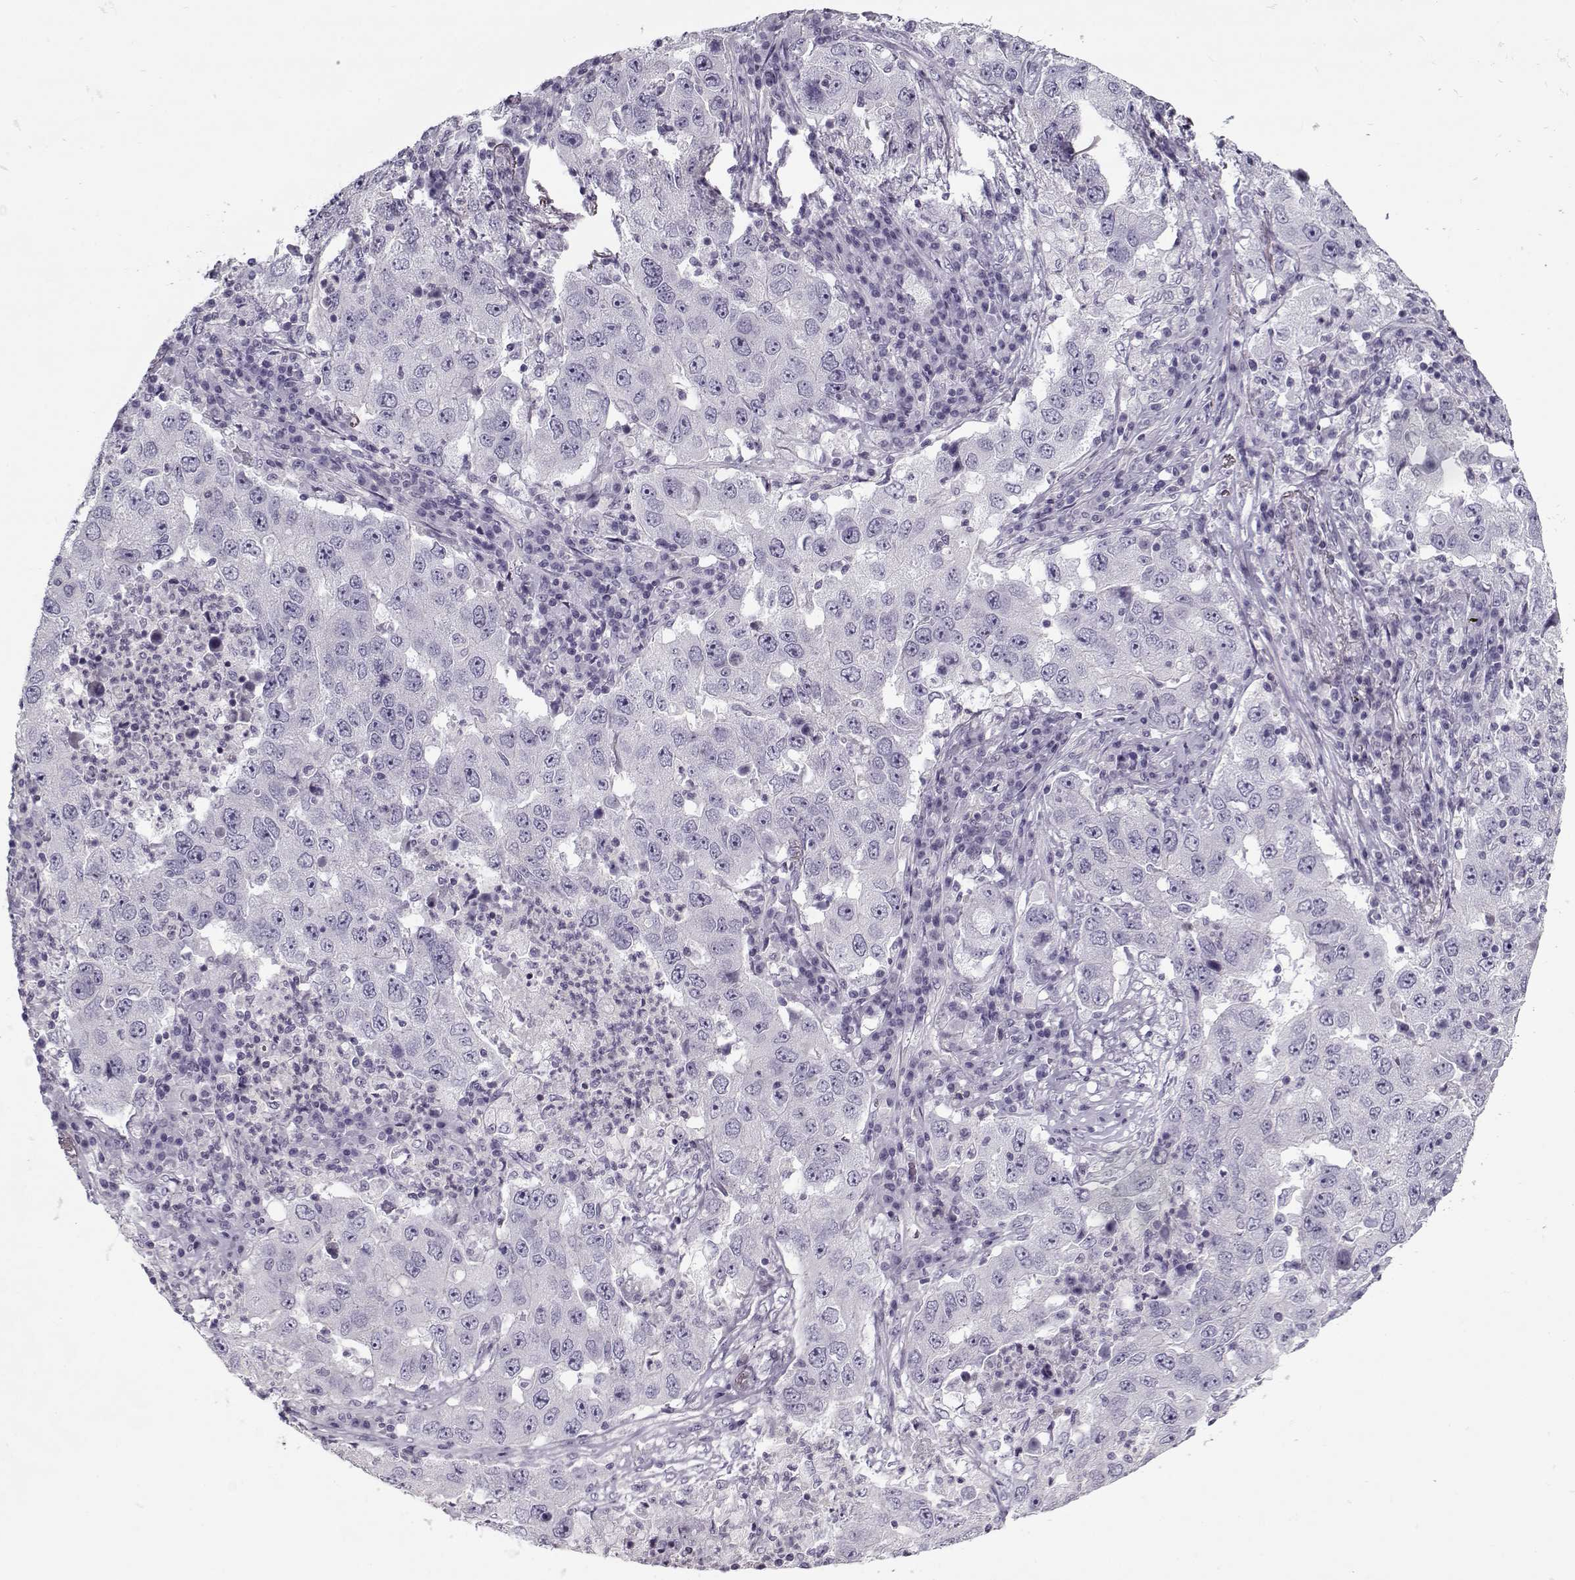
{"staining": {"intensity": "negative", "quantity": "none", "location": "none"}, "tissue": "lung cancer", "cell_type": "Tumor cells", "image_type": "cancer", "snomed": [{"axis": "morphology", "description": "Adenocarcinoma, NOS"}, {"axis": "topography", "description": "Lung"}], "caption": "This is an immunohistochemistry (IHC) histopathology image of human lung cancer. There is no positivity in tumor cells.", "gene": "CCDC136", "patient": {"sex": "male", "age": 73}}